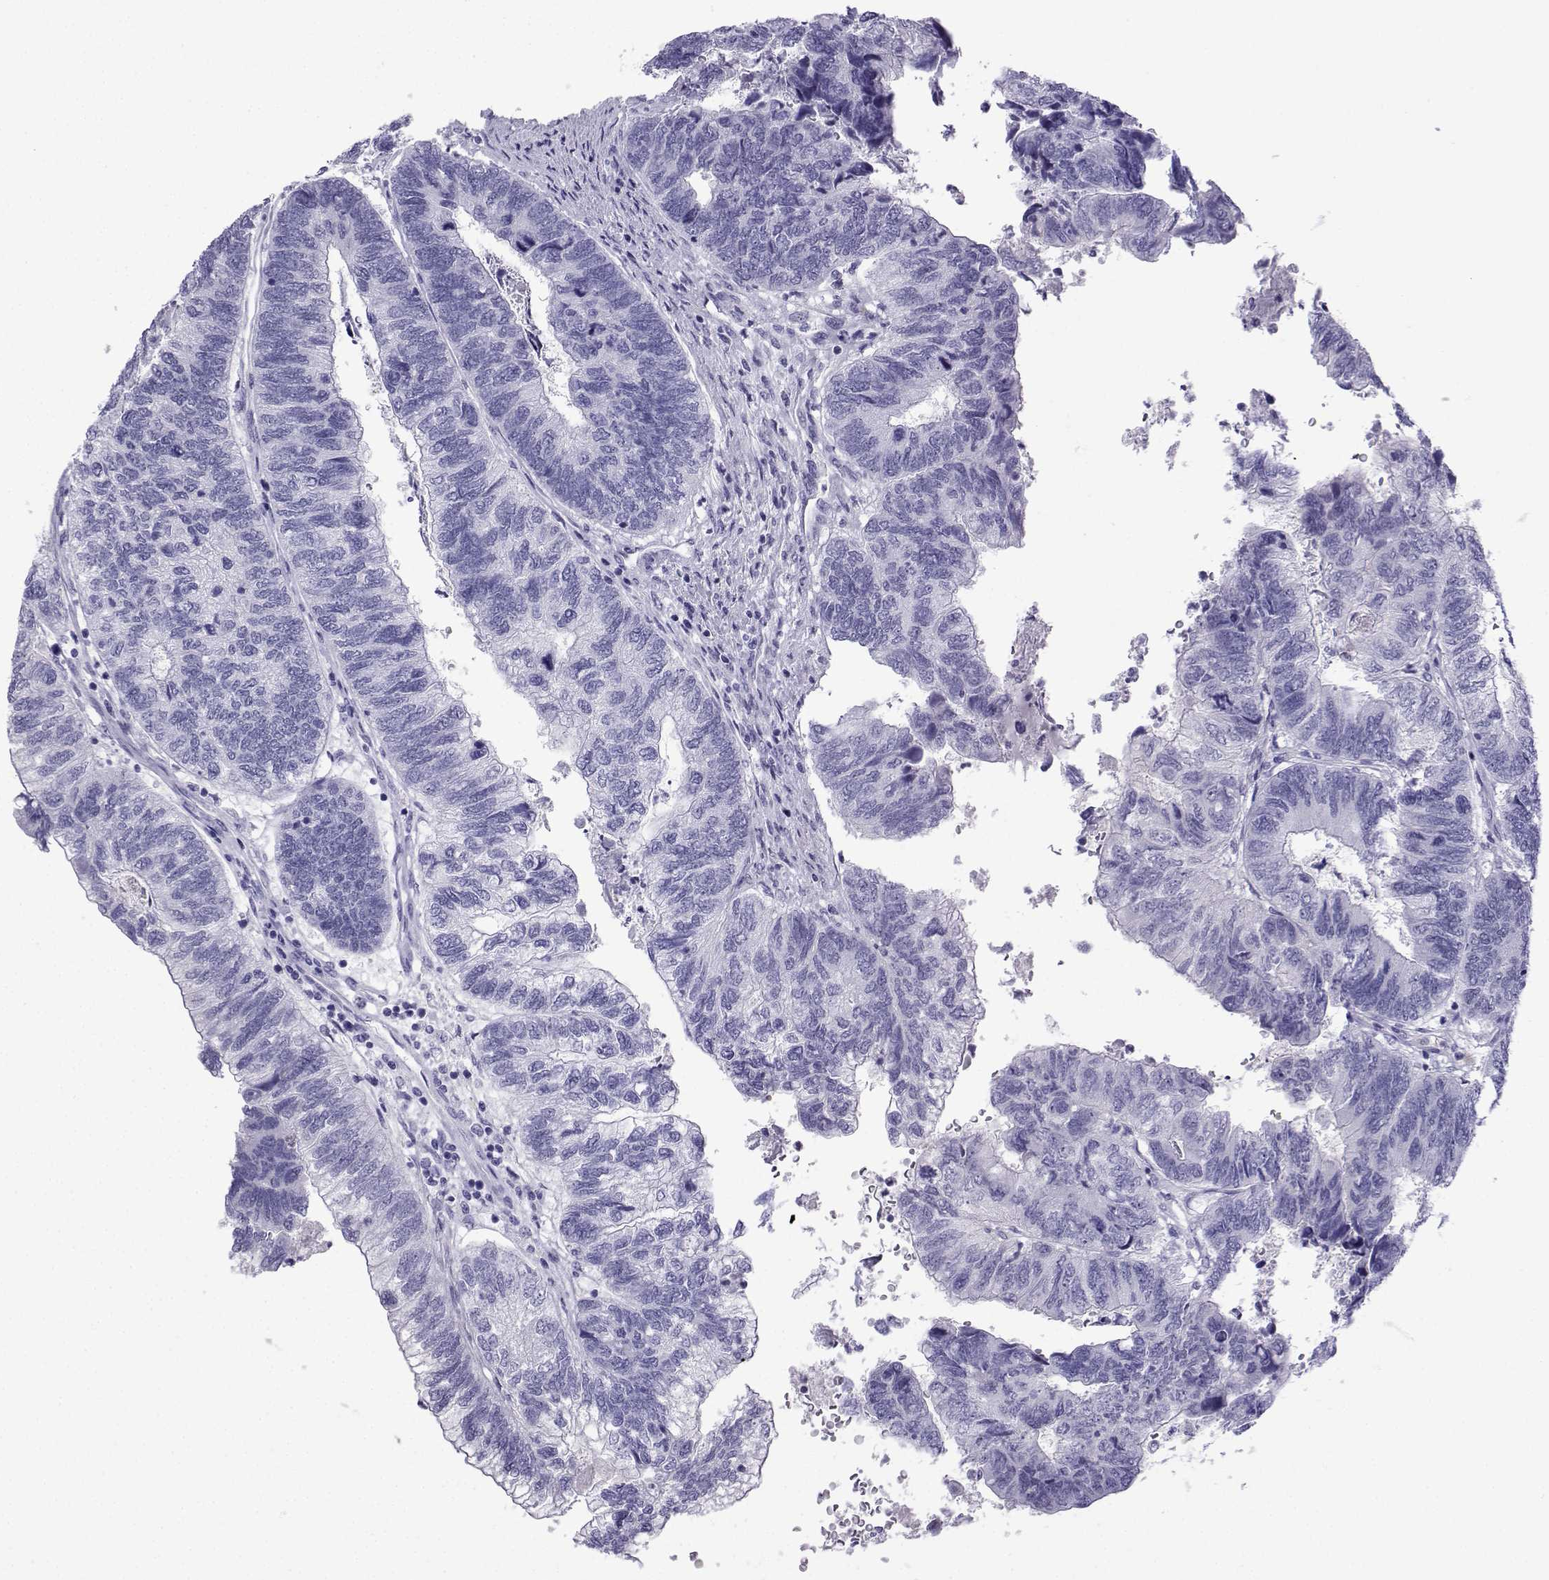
{"staining": {"intensity": "negative", "quantity": "none", "location": "none"}, "tissue": "colorectal cancer", "cell_type": "Tumor cells", "image_type": "cancer", "snomed": [{"axis": "morphology", "description": "Adenocarcinoma, NOS"}, {"axis": "topography", "description": "Colon"}], "caption": "High magnification brightfield microscopy of adenocarcinoma (colorectal) stained with DAB (brown) and counterstained with hematoxylin (blue): tumor cells show no significant expression.", "gene": "TRIM46", "patient": {"sex": "female", "age": 67}}